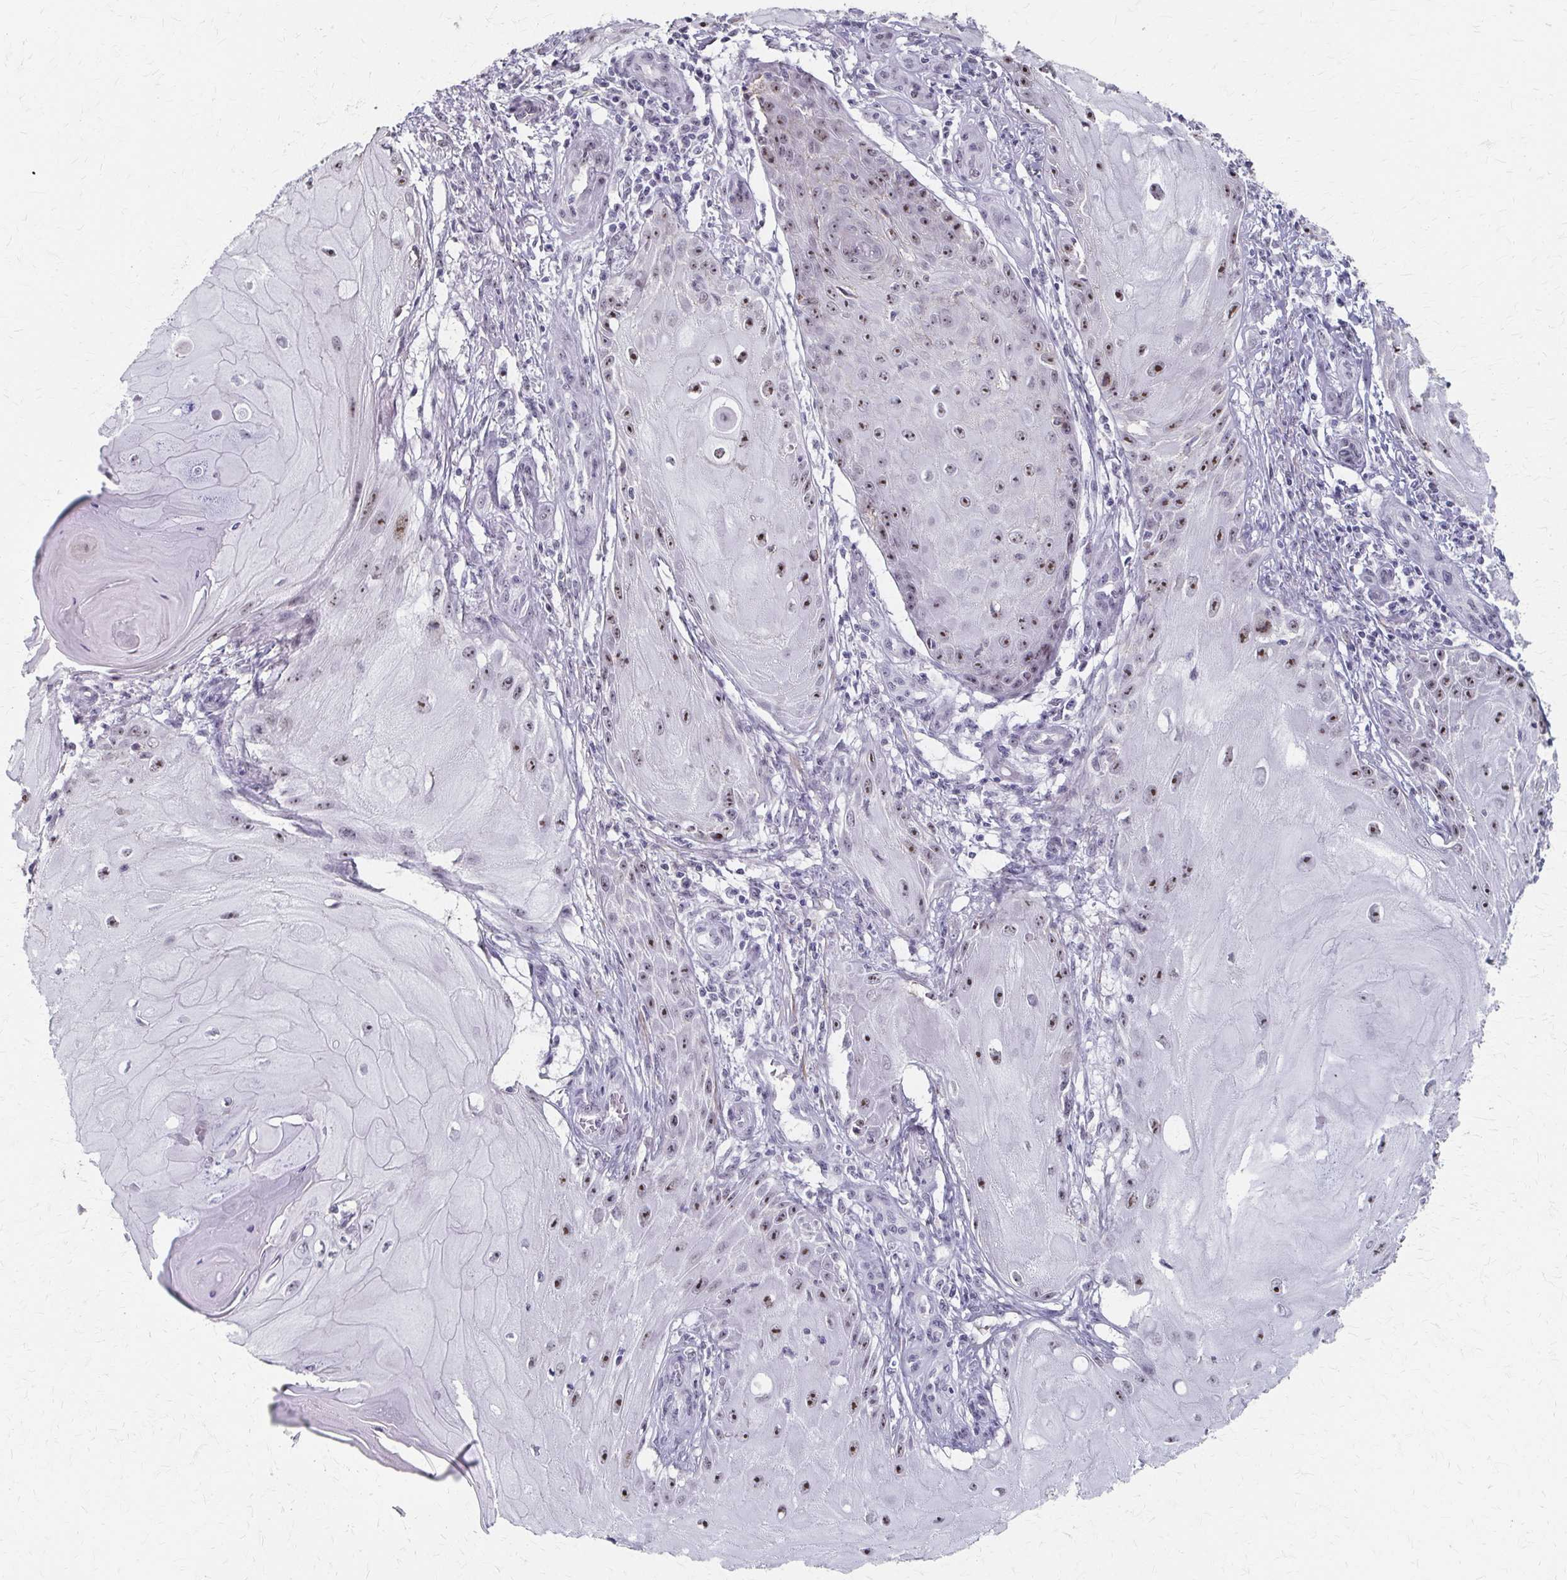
{"staining": {"intensity": "moderate", "quantity": "25%-75%", "location": "nuclear"}, "tissue": "skin cancer", "cell_type": "Tumor cells", "image_type": "cancer", "snomed": [{"axis": "morphology", "description": "Squamous cell carcinoma, NOS"}, {"axis": "topography", "description": "Skin"}], "caption": "A brown stain labels moderate nuclear positivity of a protein in squamous cell carcinoma (skin) tumor cells.", "gene": "PES1", "patient": {"sex": "female", "age": 77}}